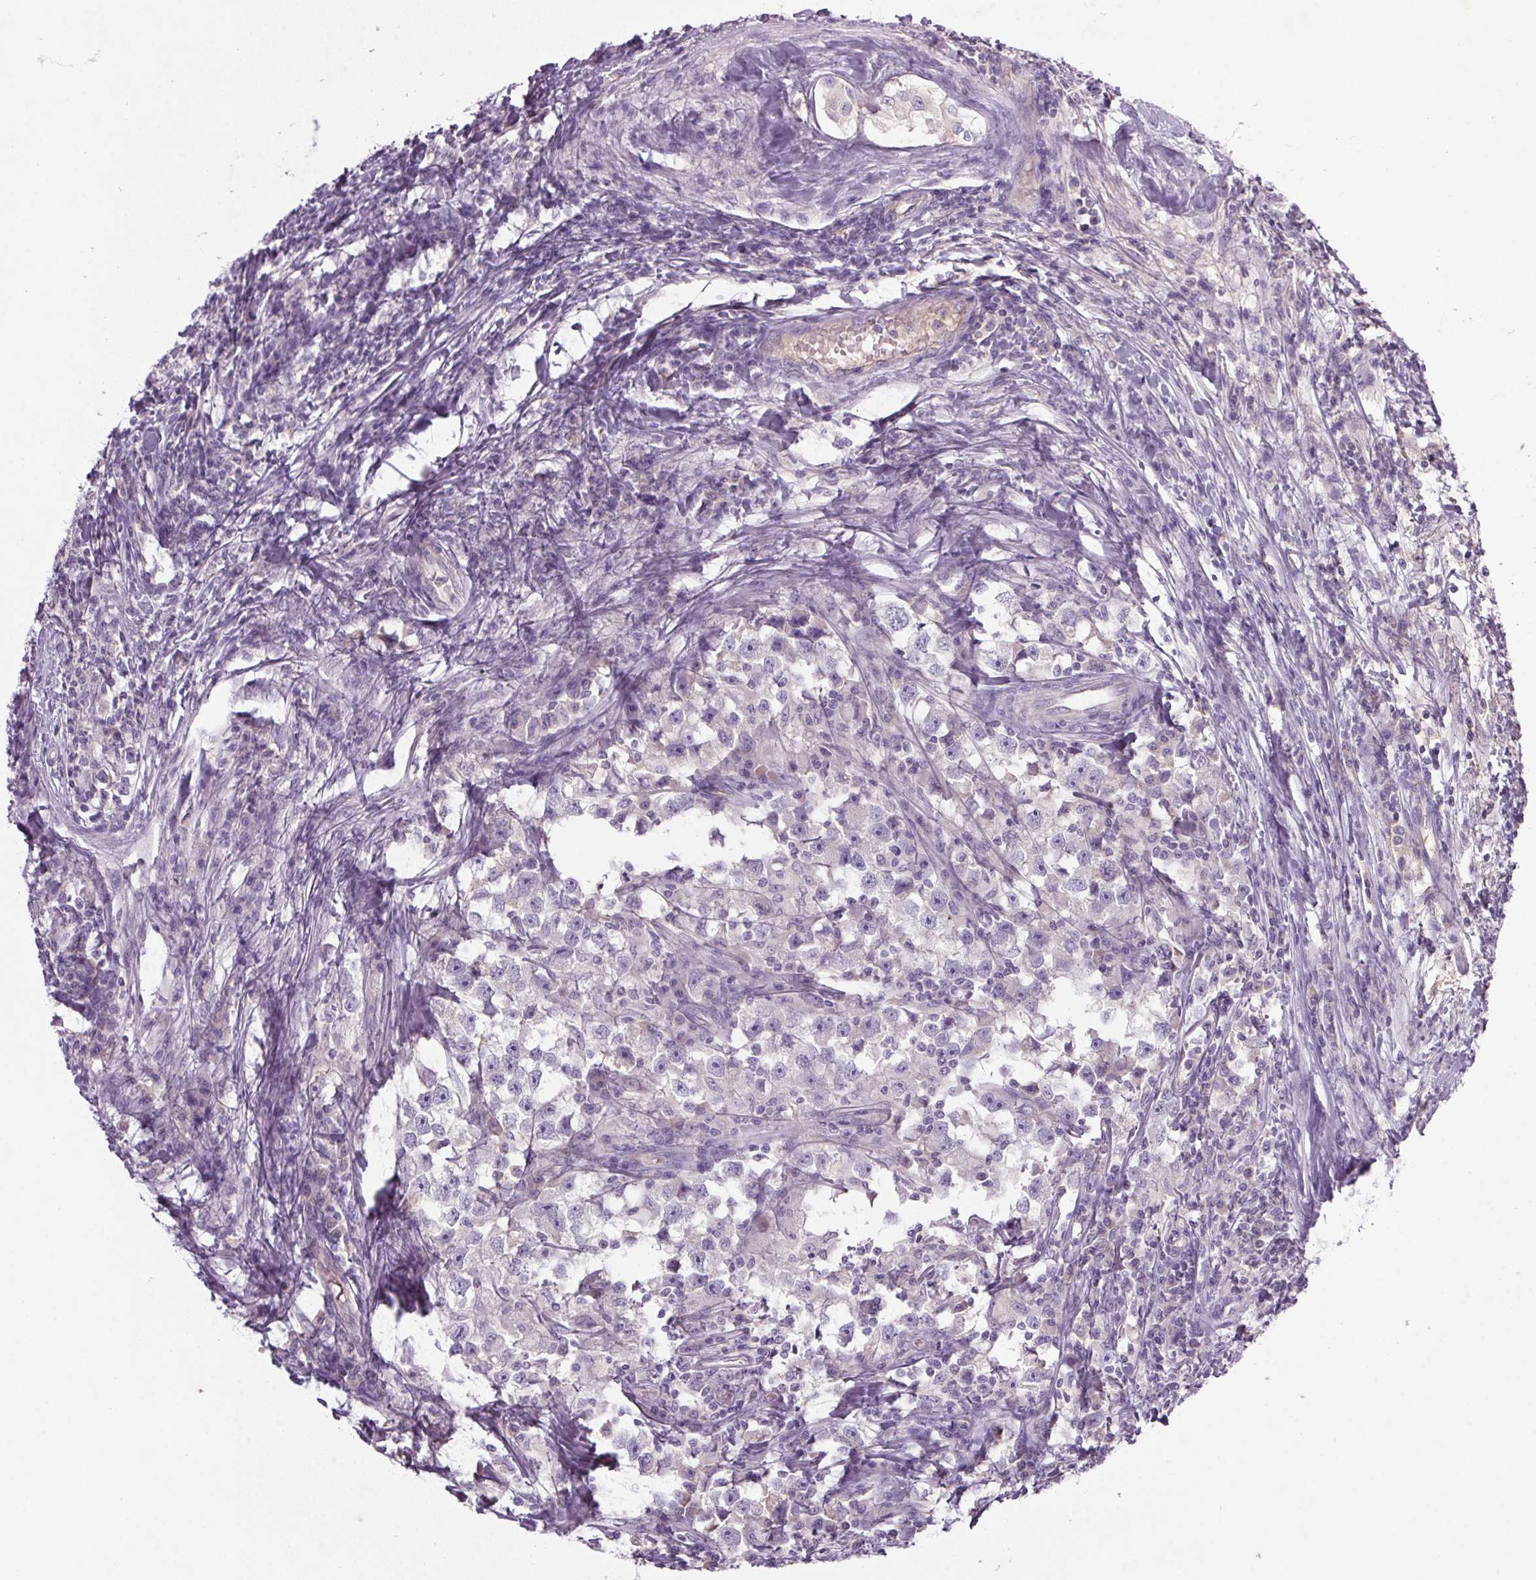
{"staining": {"intensity": "negative", "quantity": "none", "location": "none"}, "tissue": "testis cancer", "cell_type": "Tumor cells", "image_type": "cancer", "snomed": [{"axis": "morphology", "description": "Seminoma, NOS"}, {"axis": "topography", "description": "Testis"}], "caption": "This is an immunohistochemistry (IHC) micrograph of testis cancer (seminoma). There is no positivity in tumor cells.", "gene": "APOC4", "patient": {"sex": "male", "age": 33}}